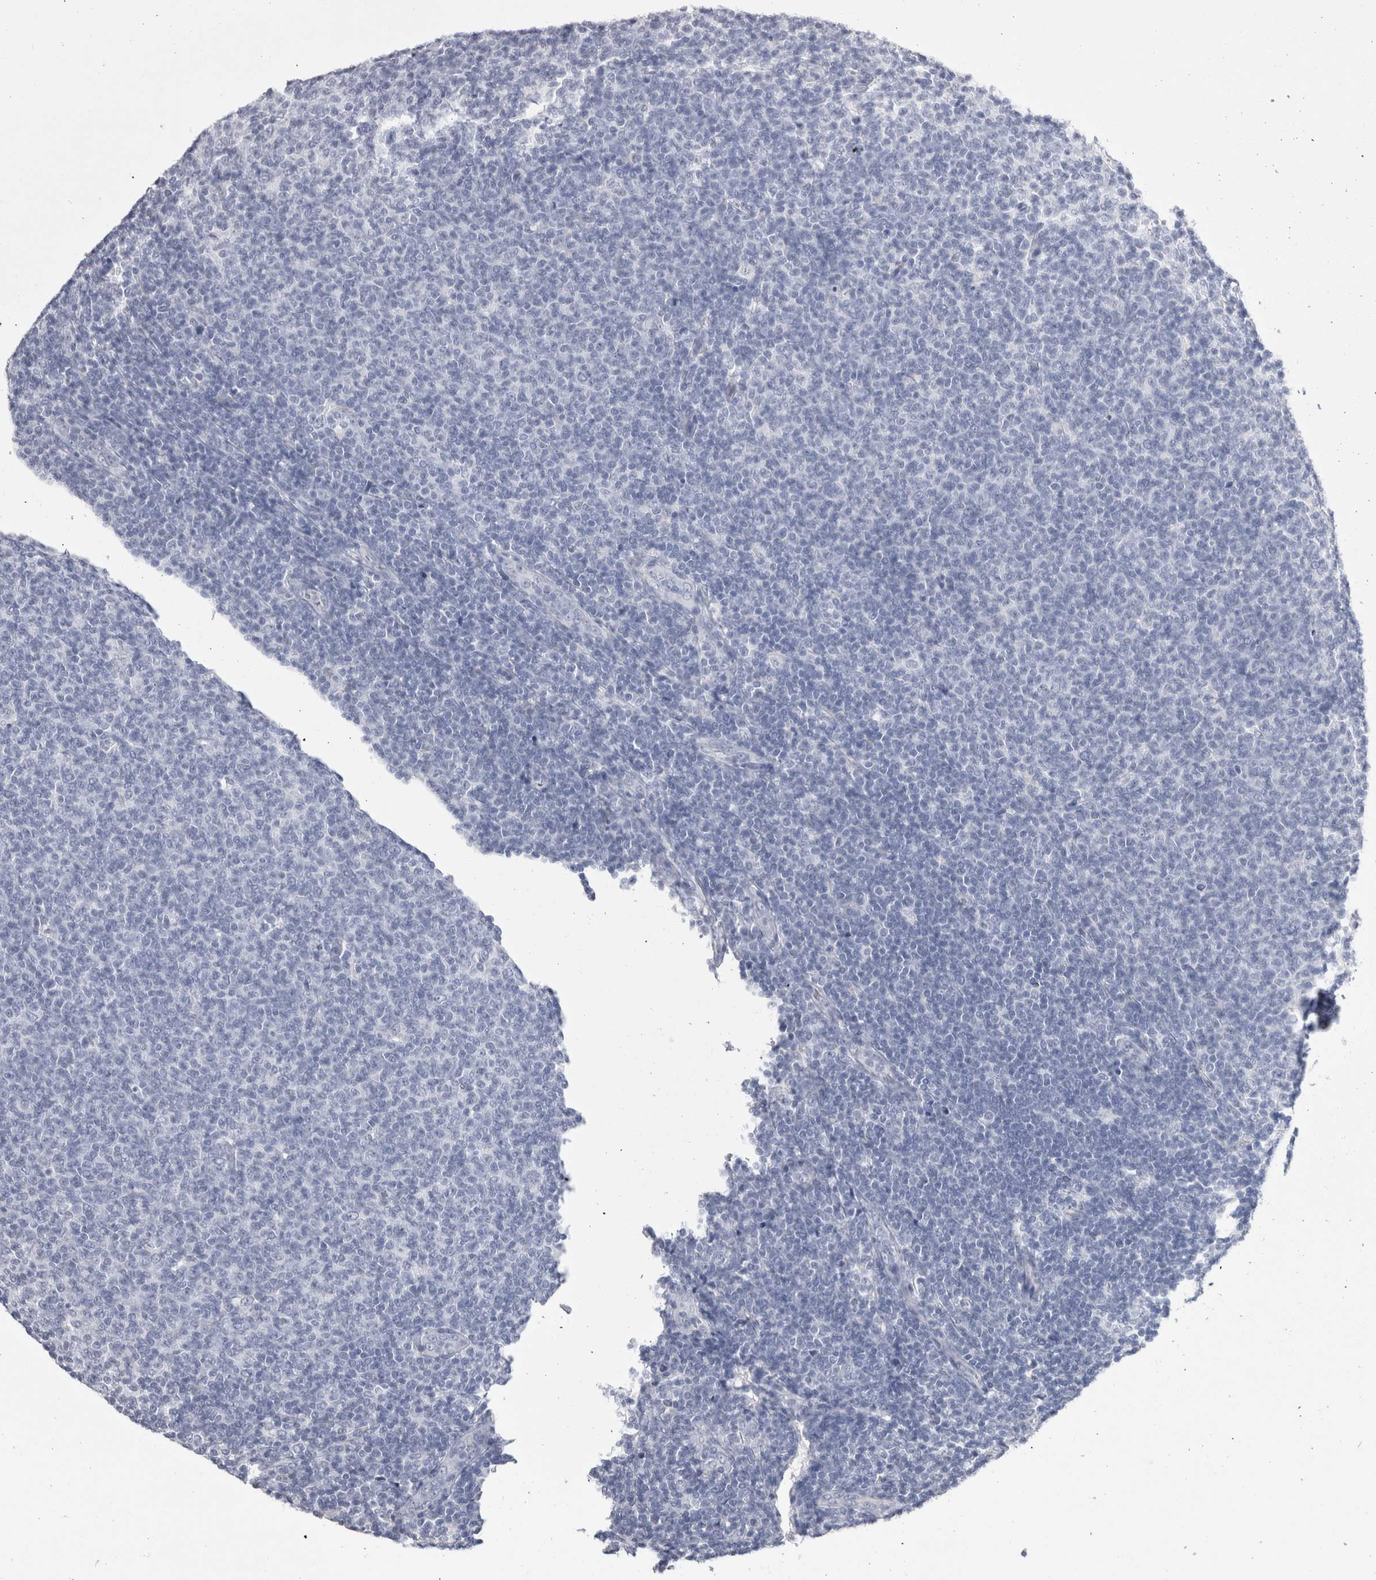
{"staining": {"intensity": "negative", "quantity": "none", "location": "none"}, "tissue": "lymphoma", "cell_type": "Tumor cells", "image_type": "cancer", "snomed": [{"axis": "morphology", "description": "Malignant lymphoma, non-Hodgkin's type, Low grade"}, {"axis": "topography", "description": "Lymph node"}], "caption": "A photomicrograph of human lymphoma is negative for staining in tumor cells. (Brightfield microscopy of DAB (3,3'-diaminobenzidine) IHC at high magnification).", "gene": "CDHR5", "patient": {"sex": "male", "age": 66}}